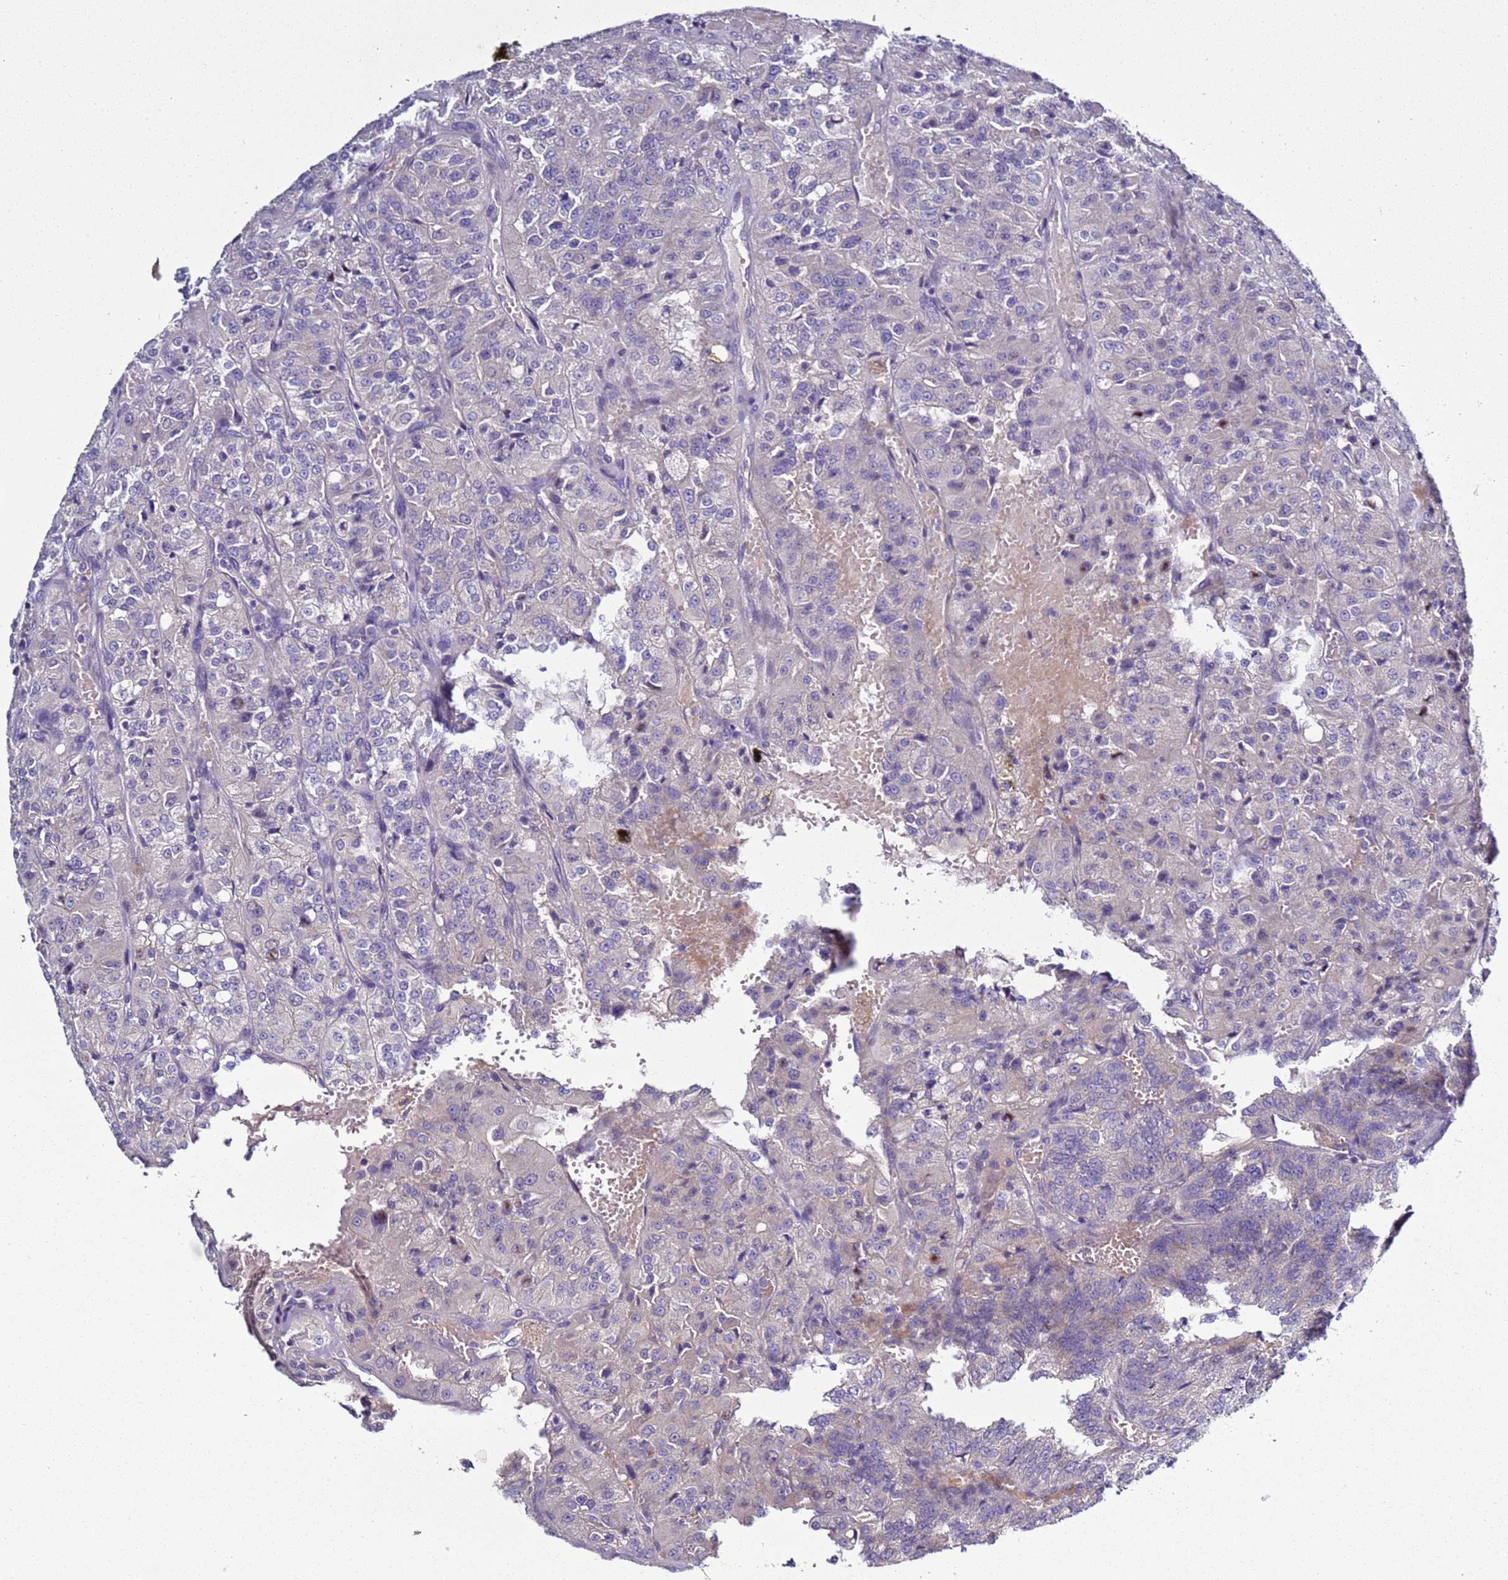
{"staining": {"intensity": "negative", "quantity": "none", "location": "none"}, "tissue": "renal cancer", "cell_type": "Tumor cells", "image_type": "cancer", "snomed": [{"axis": "morphology", "description": "Adenocarcinoma, NOS"}, {"axis": "topography", "description": "Kidney"}], "caption": "Micrograph shows no protein staining in tumor cells of renal adenocarcinoma tissue.", "gene": "RABL2B", "patient": {"sex": "female", "age": 63}}